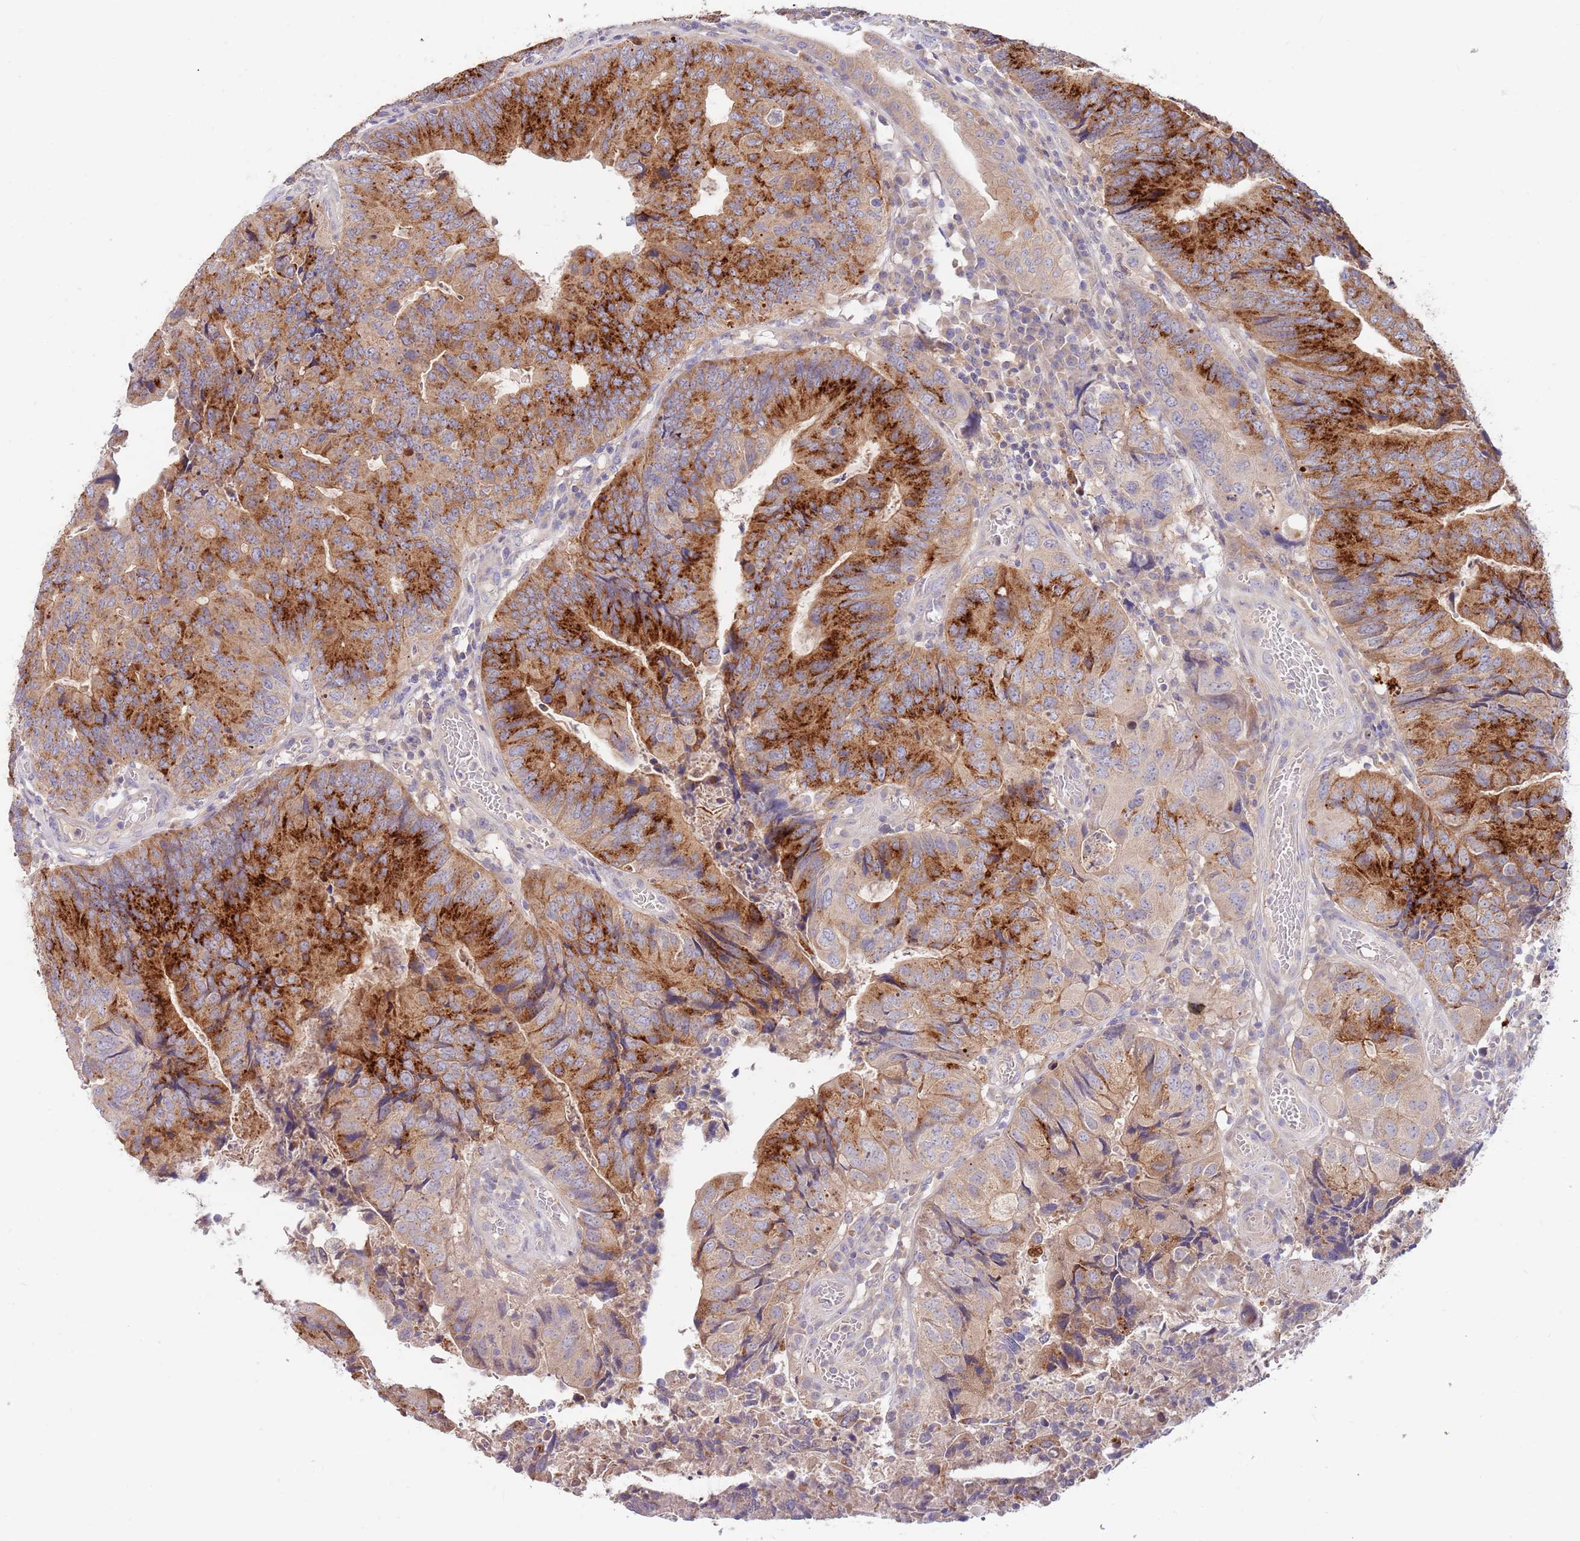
{"staining": {"intensity": "strong", "quantity": ">75%", "location": "cytoplasmic/membranous"}, "tissue": "colorectal cancer", "cell_type": "Tumor cells", "image_type": "cancer", "snomed": [{"axis": "morphology", "description": "Adenocarcinoma, NOS"}, {"axis": "topography", "description": "Colon"}], "caption": "Immunohistochemical staining of human colorectal cancer (adenocarcinoma) demonstrates strong cytoplasmic/membranous protein positivity in approximately >75% of tumor cells.", "gene": "BORCS5", "patient": {"sex": "female", "age": 67}}